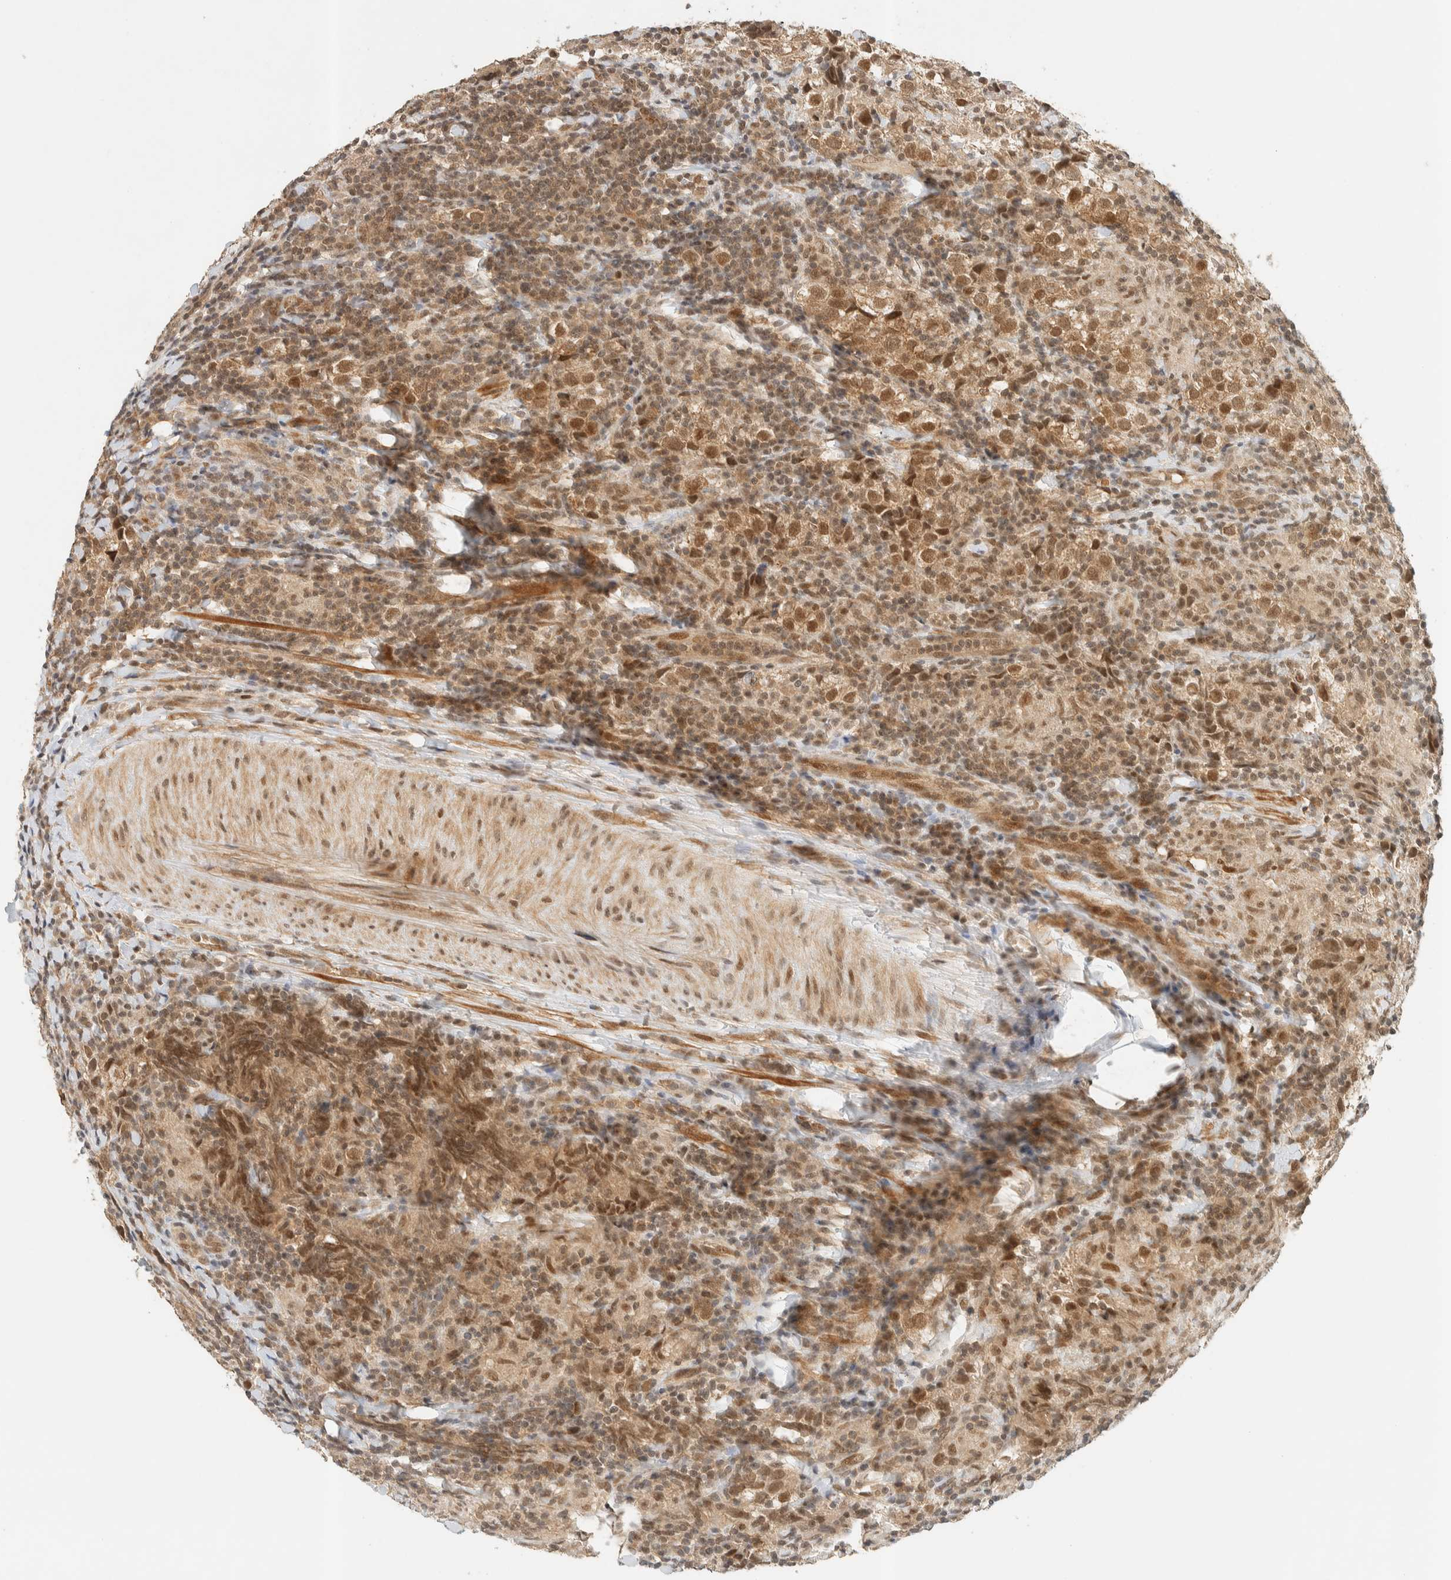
{"staining": {"intensity": "moderate", "quantity": ">75%", "location": "cytoplasmic/membranous,nuclear"}, "tissue": "testis cancer", "cell_type": "Tumor cells", "image_type": "cancer", "snomed": [{"axis": "morphology", "description": "Seminoma, NOS"}, {"axis": "morphology", "description": "Carcinoma, Embryonal, NOS"}, {"axis": "topography", "description": "Testis"}], "caption": "This histopathology image exhibits IHC staining of human embryonal carcinoma (testis), with medium moderate cytoplasmic/membranous and nuclear expression in about >75% of tumor cells.", "gene": "KIFAP3", "patient": {"sex": "male", "age": 36}}